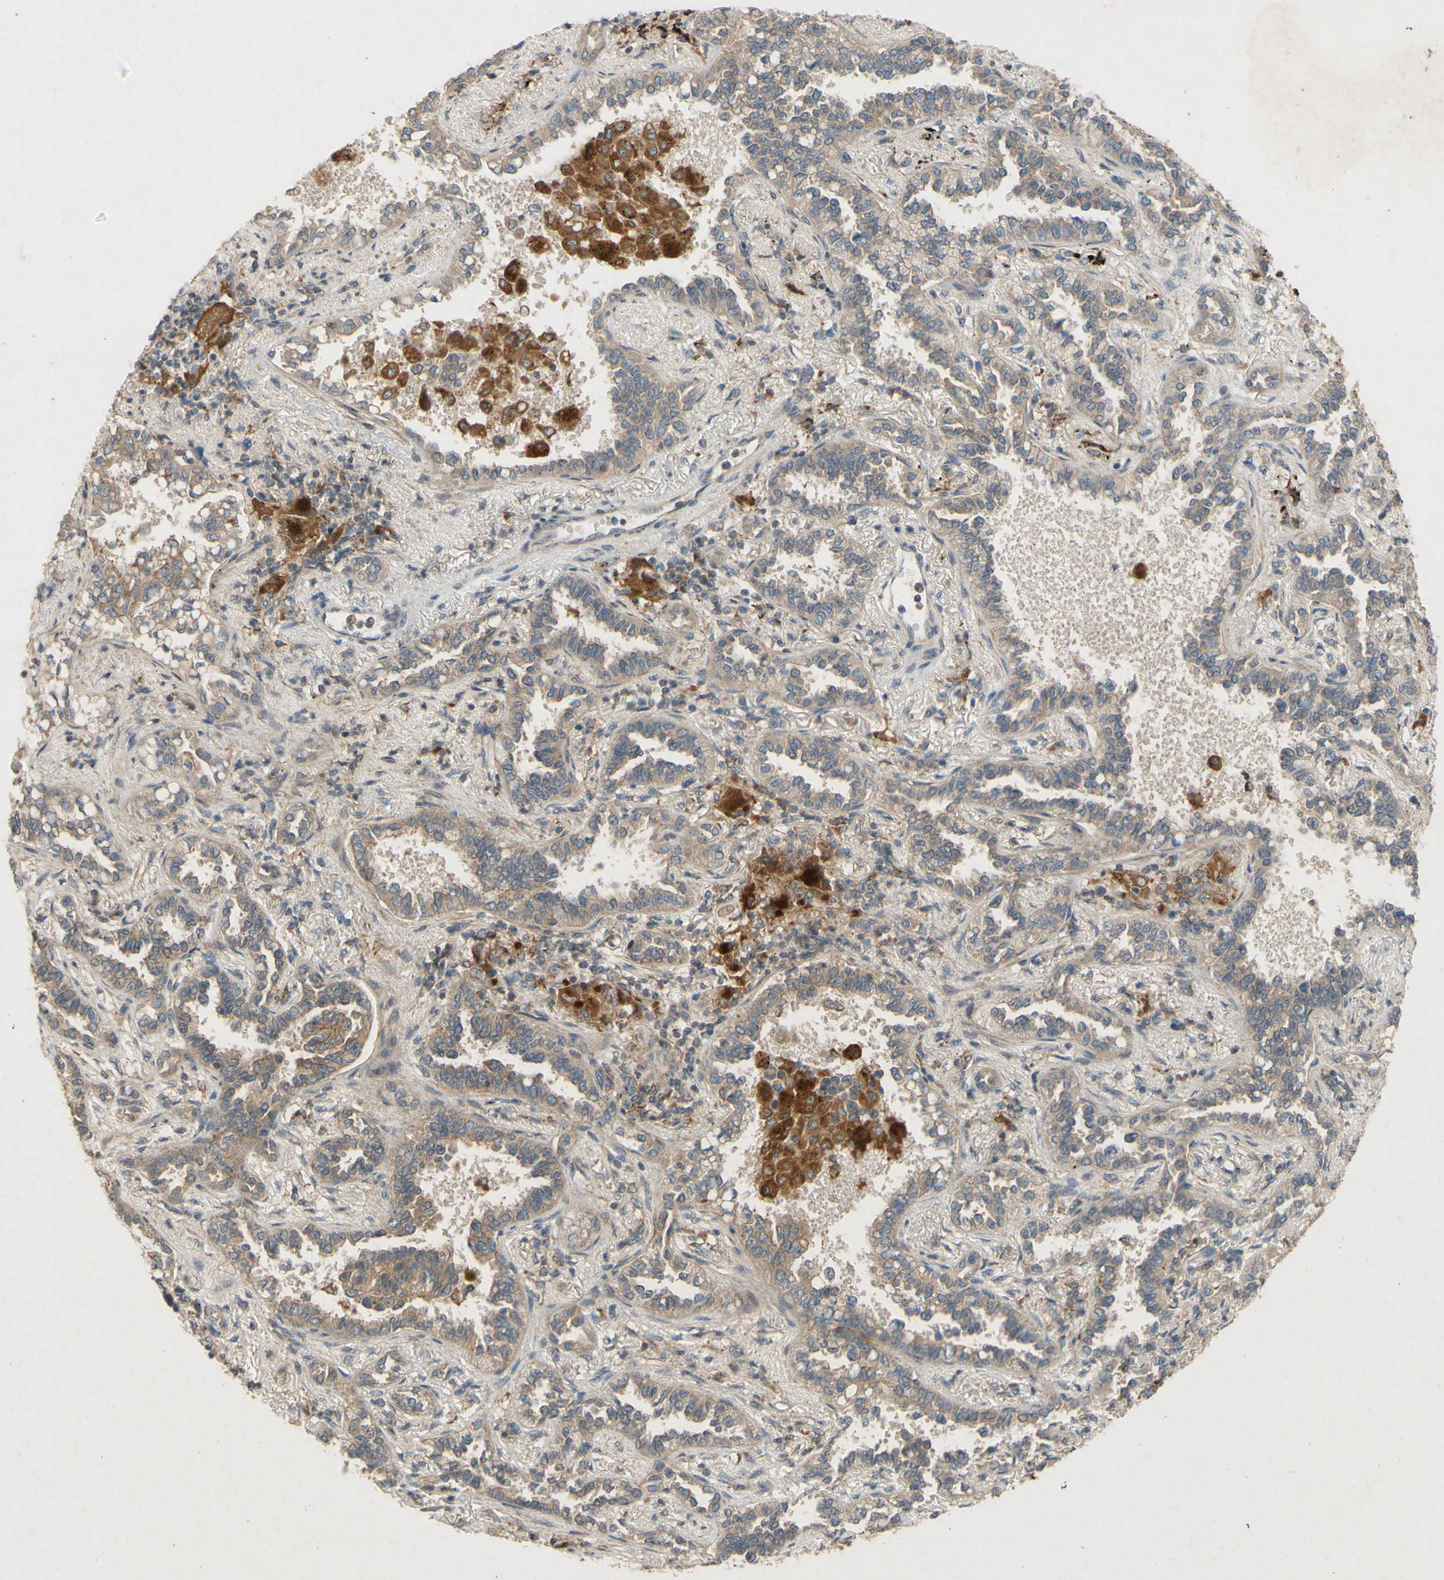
{"staining": {"intensity": "weak", "quantity": ">75%", "location": "cytoplasmic/membranous"}, "tissue": "lung cancer", "cell_type": "Tumor cells", "image_type": "cancer", "snomed": [{"axis": "morphology", "description": "Normal tissue, NOS"}, {"axis": "morphology", "description": "Adenocarcinoma, NOS"}, {"axis": "topography", "description": "Lung"}], "caption": "Immunohistochemistry of human adenocarcinoma (lung) demonstrates low levels of weak cytoplasmic/membranous expression in about >75% of tumor cells.", "gene": "ATP6V1F", "patient": {"sex": "male", "age": 59}}